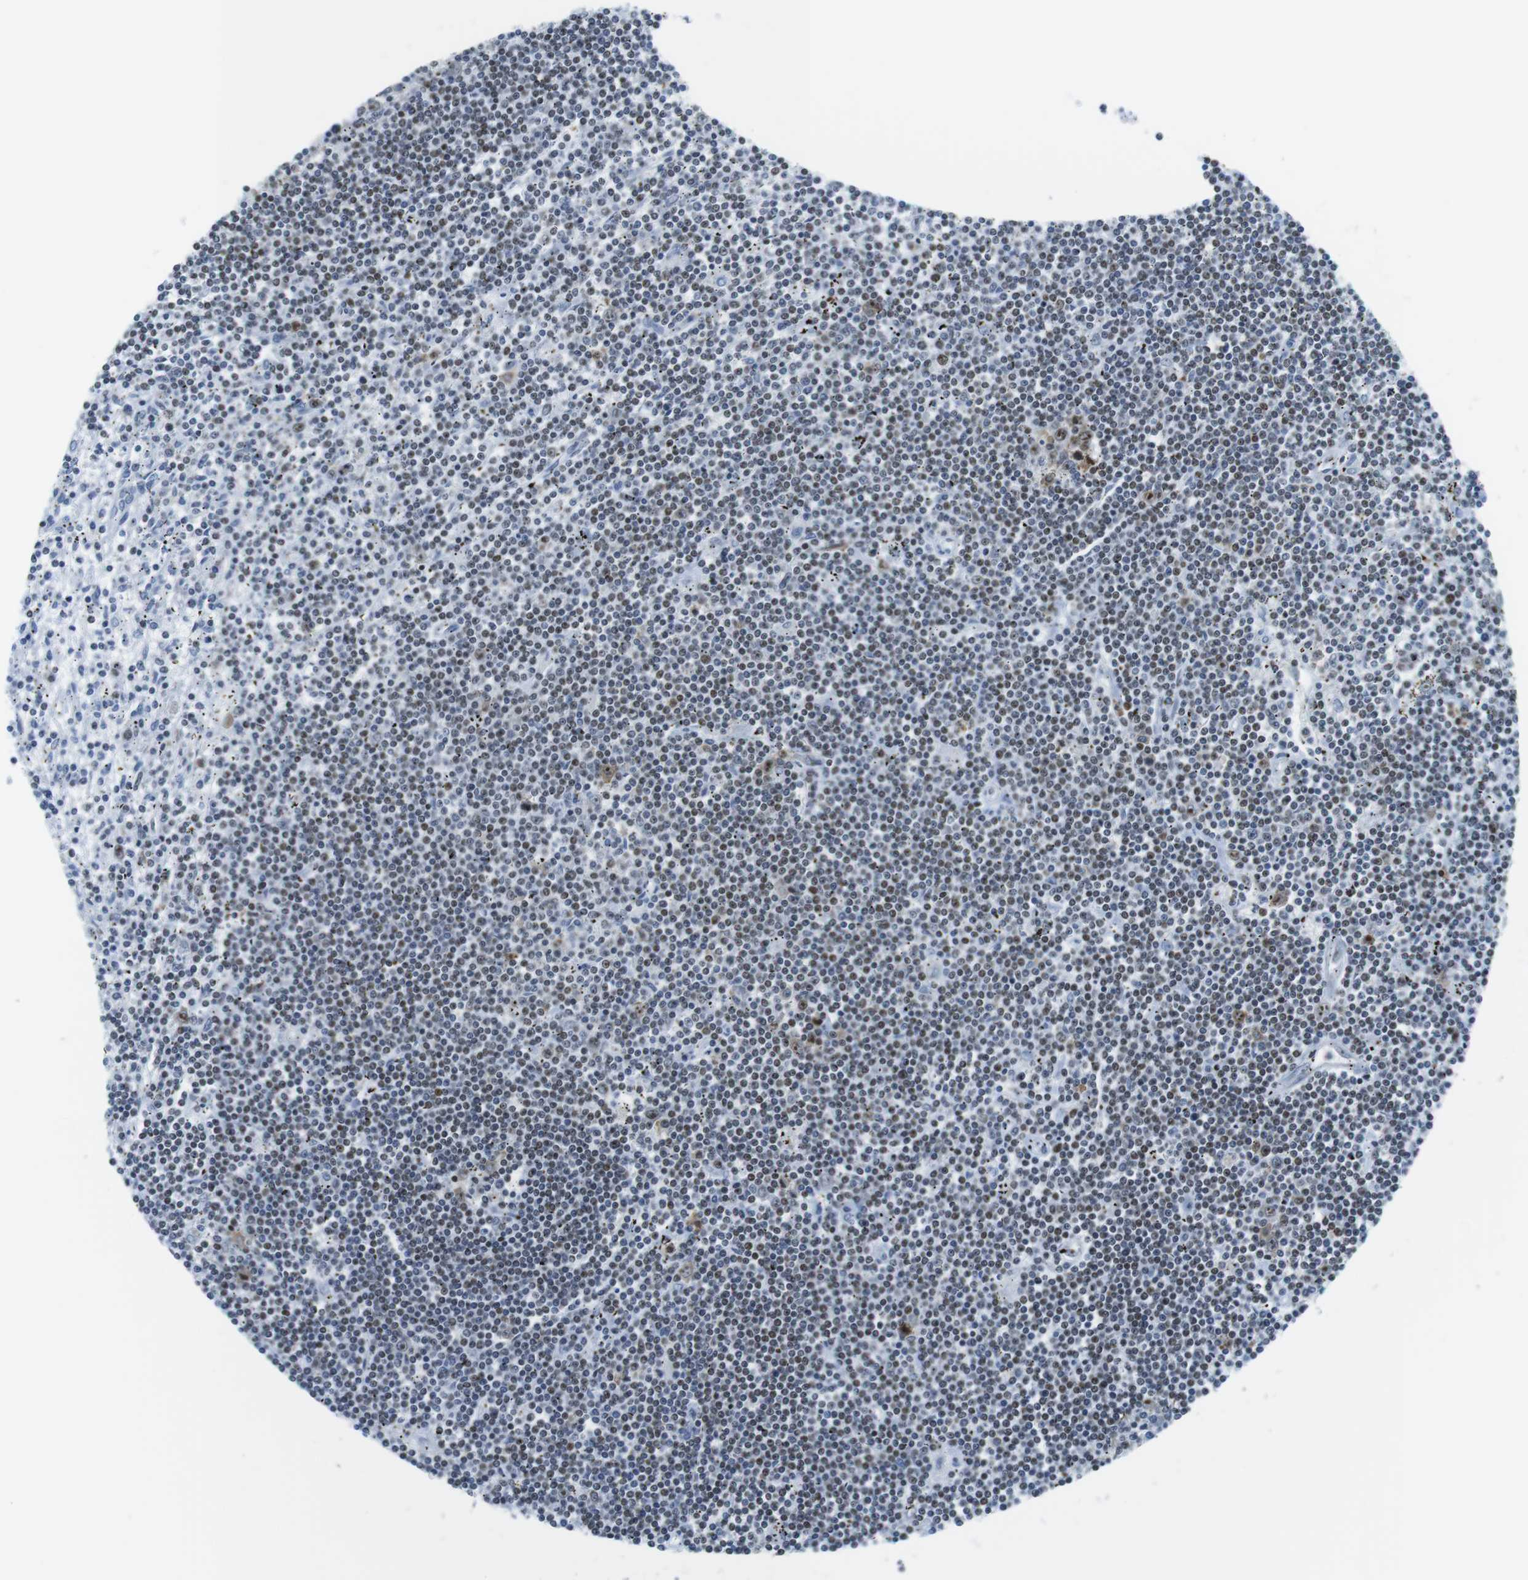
{"staining": {"intensity": "moderate", "quantity": ">75%", "location": "nuclear"}, "tissue": "lymphoma", "cell_type": "Tumor cells", "image_type": "cancer", "snomed": [{"axis": "morphology", "description": "Malignant lymphoma, non-Hodgkin's type, Low grade"}, {"axis": "topography", "description": "Spleen"}], "caption": "IHC photomicrograph of human lymphoma stained for a protein (brown), which shows medium levels of moderate nuclear staining in approximately >75% of tumor cells.", "gene": "NIFK", "patient": {"sex": "male", "age": 76}}